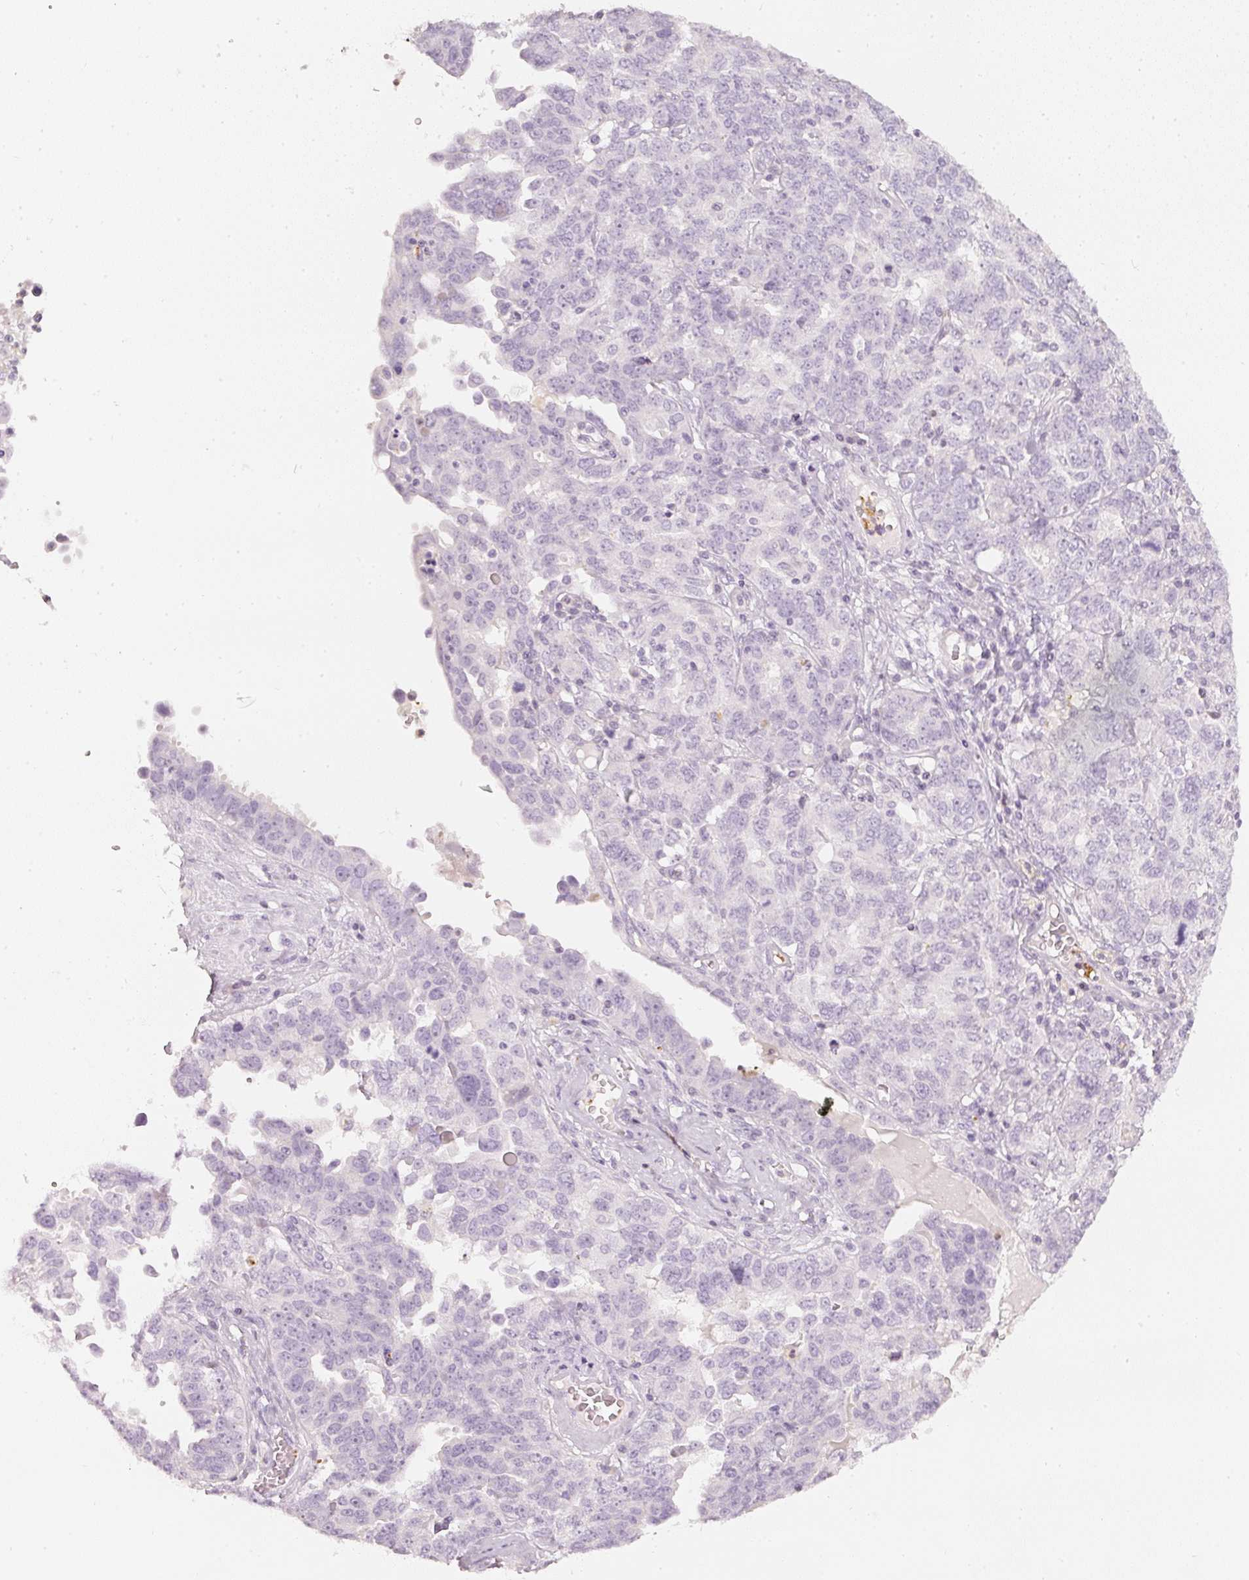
{"staining": {"intensity": "negative", "quantity": "none", "location": "none"}, "tissue": "ovarian cancer", "cell_type": "Tumor cells", "image_type": "cancer", "snomed": [{"axis": "morphology", "description": "Carcinoma, endometroid"}, {"axis": "topography", "description": "Ovary"}], "caption": "Ovarian cancer stained for a protein using immunohistochemistry demonstrates no positivity tumor cells.", "gene": "LECT2", "patient": {"sex": "female", "age": 62}}